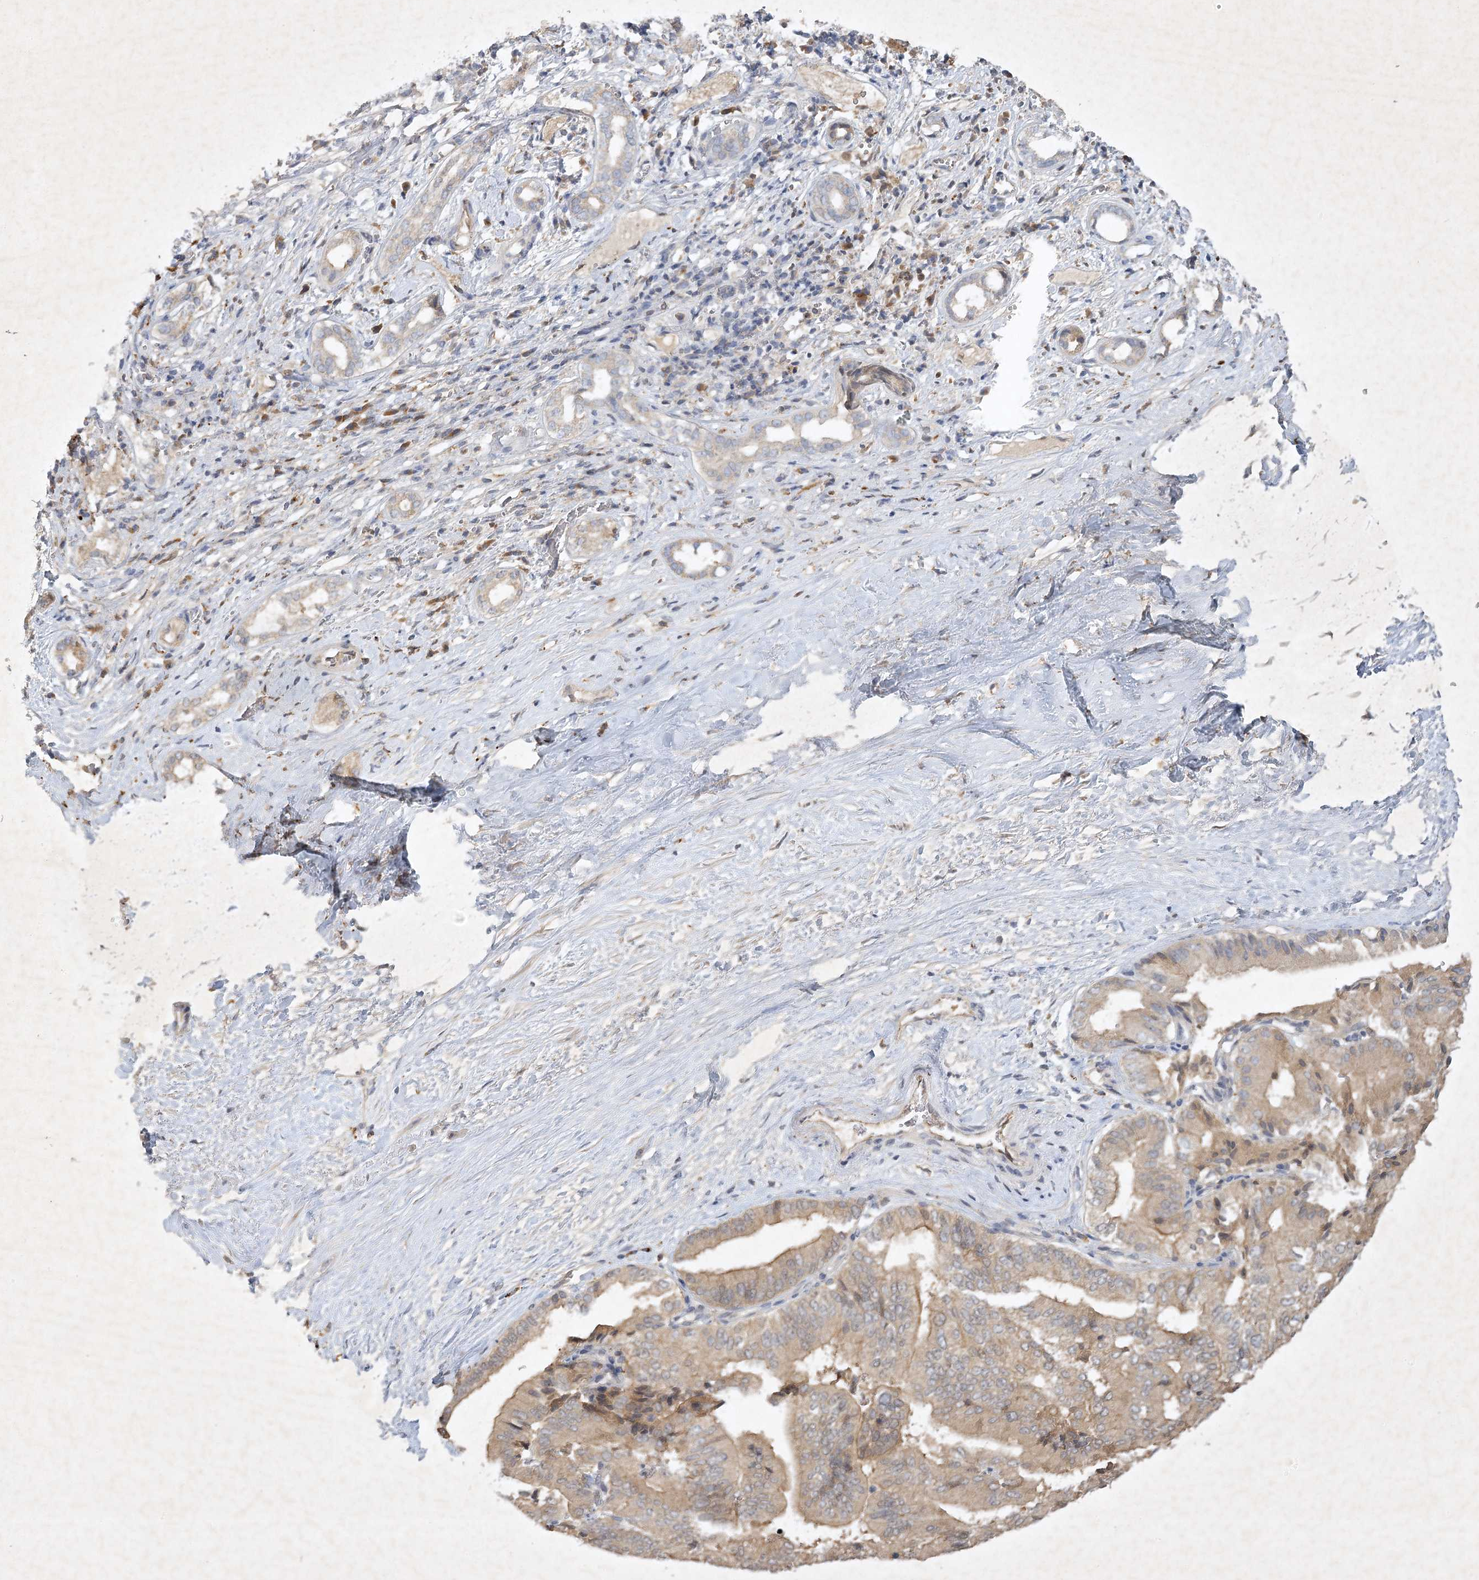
{"staining": {"intensity": "weak", "quantity": ">75%", "location": "cytoplasmic/membranous"}, "tissue": "liver cancer", "cell_type": "Tumor cells", "image_type": "cancer", "snomed": [{"axis": "morphology", "description": "Cholangiocarcinoma"}, {"axis": "topography", "description": "Liver"}], "caption": "Immunohistochemistry staining of liver cancer (cholangiocarcinoma), which demonstrates low levels of weak cytoplasmic/membranous staining in approximately >75% of tumor cells indicating weak cytoplasmic/membranous protein positivity. The staining was performed using DAB (brown) for protein detection and nuclei were counterstained in hematoxylin (blue).", "gene": "PYROXD2", "patient": {"sex": "female", "age": 75}}